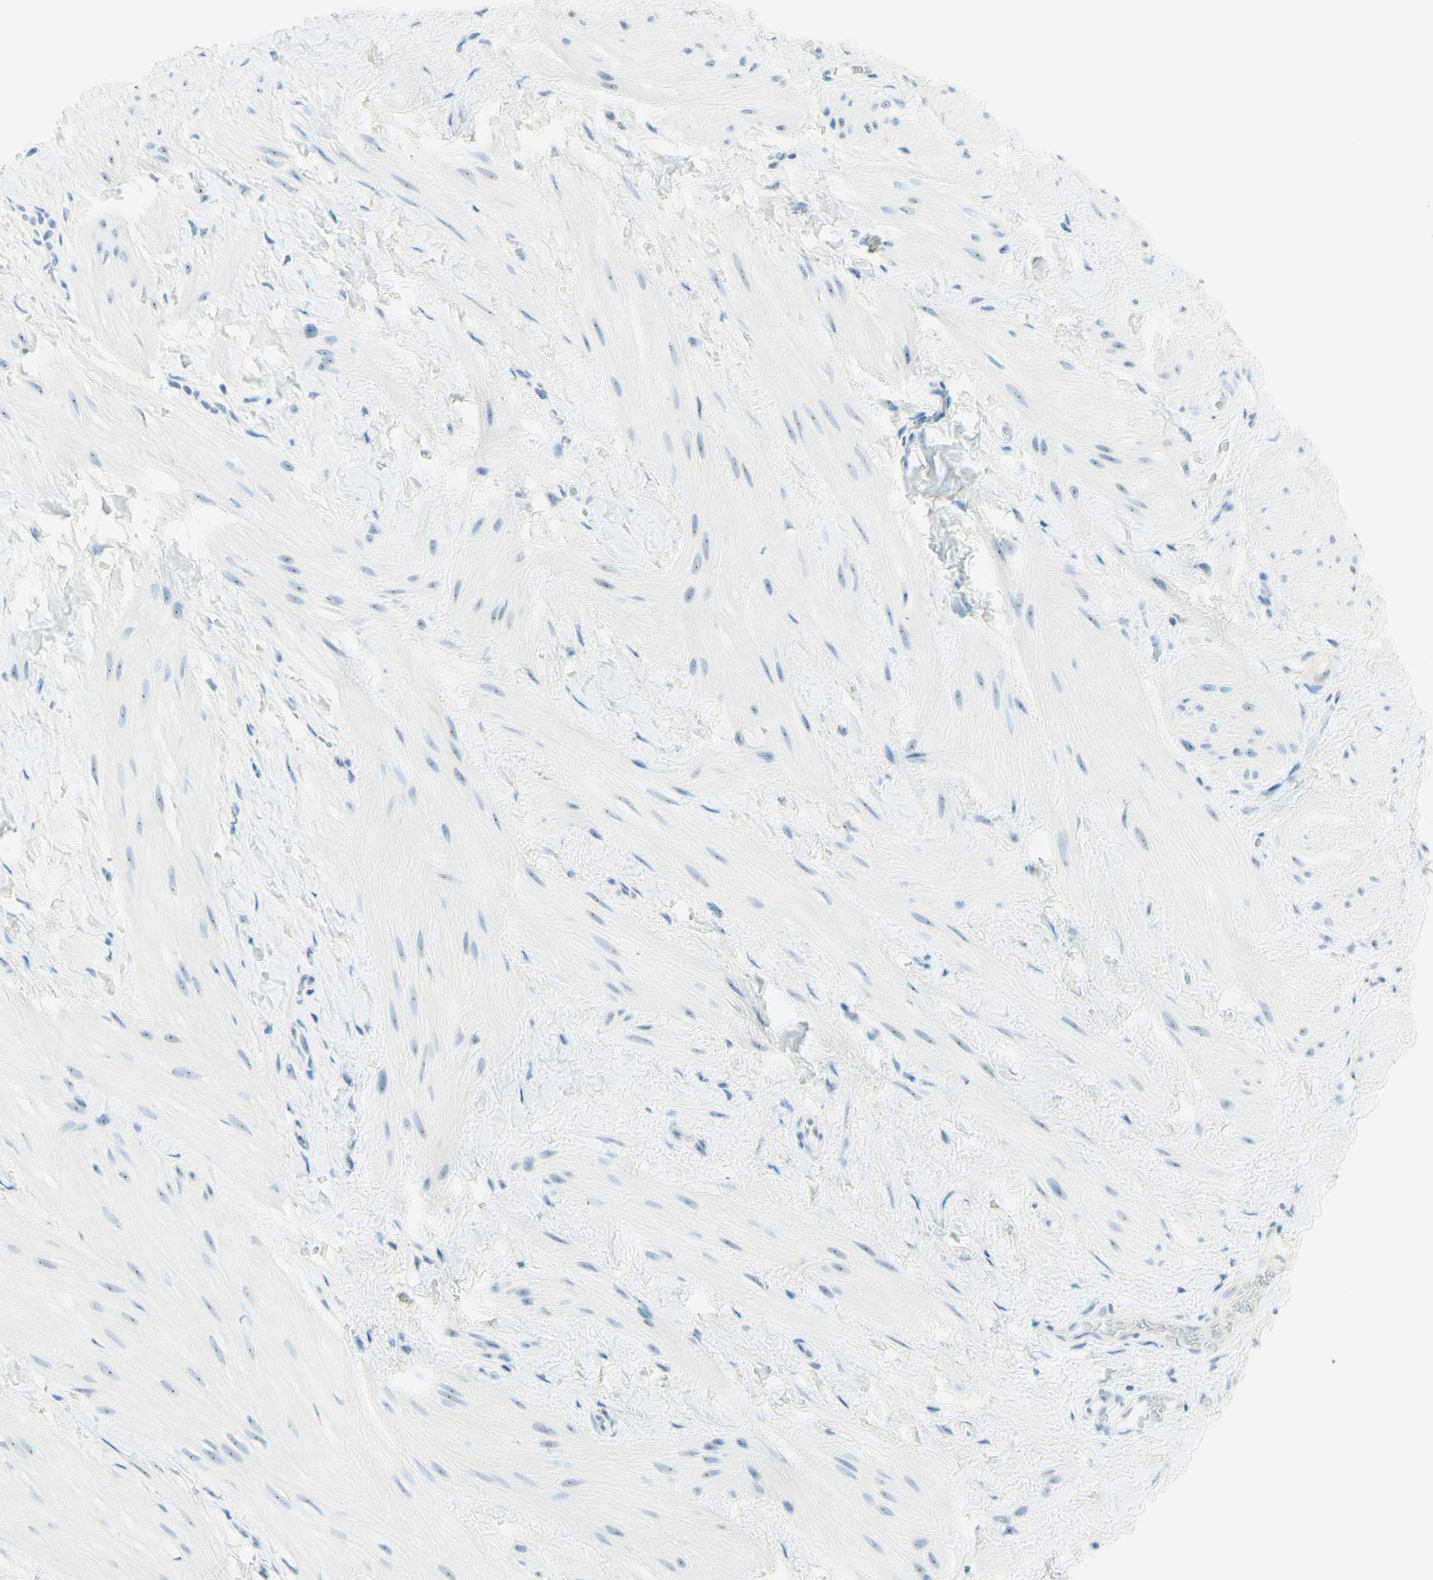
{"staining": {"intensity": "weak", "quantity": "25%-75%", "location": "nuclear"}, "tissue": "smooth muscle", "cell_type": "Smooth muscle cells", "image_type": "normal", "snomed": [{"axis": "morphology", "description": "Normal tissue, NOS"}, {"axis": "topography", "description": "Smooth muscle"}], "caption": "Protein analysis of unremarkable smooth muscle shows weak nuclear expression in approximately 25%-75% of smooth muscle cells.", "gene": "FMR1NB", "patient": {"sex": "male", "age": 16}}